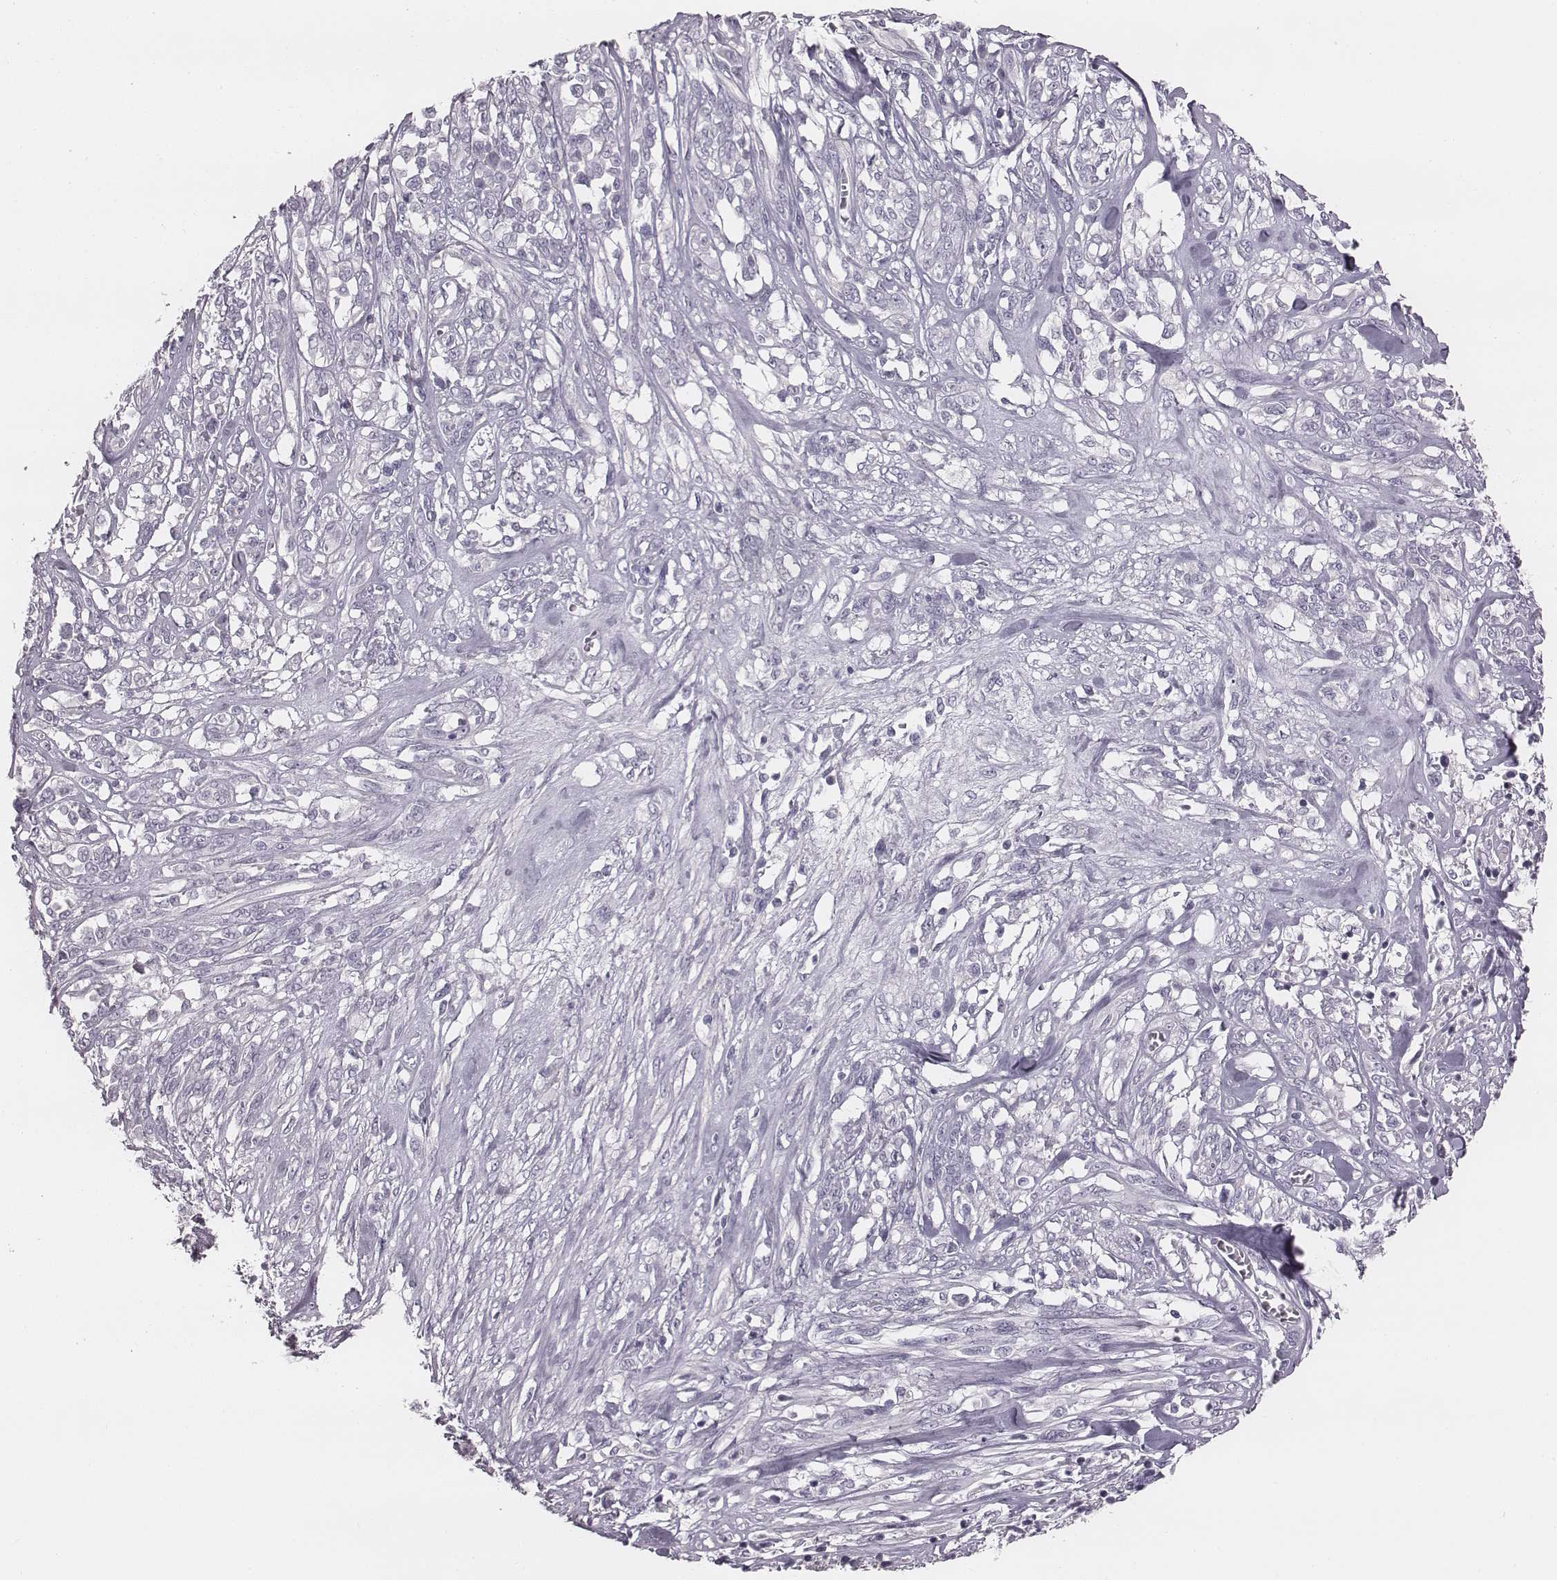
{"staining": {"intensity": "negative", "quantity": "none", "location": "none"}, "tissue": "melanoma", "cell_type": "Tumor cells", "image_type": "cancer", "snomed": [{"axis": "morphology", "description": "Malignant melanoma, NOS"}, {"axis": "topography", "description": "Skin"}], "caption": "There is no significant positivity in tumor cells of malignant melanoma.", "gene": "PDE8B", "patient": {"sex": "female", "age": 91}}